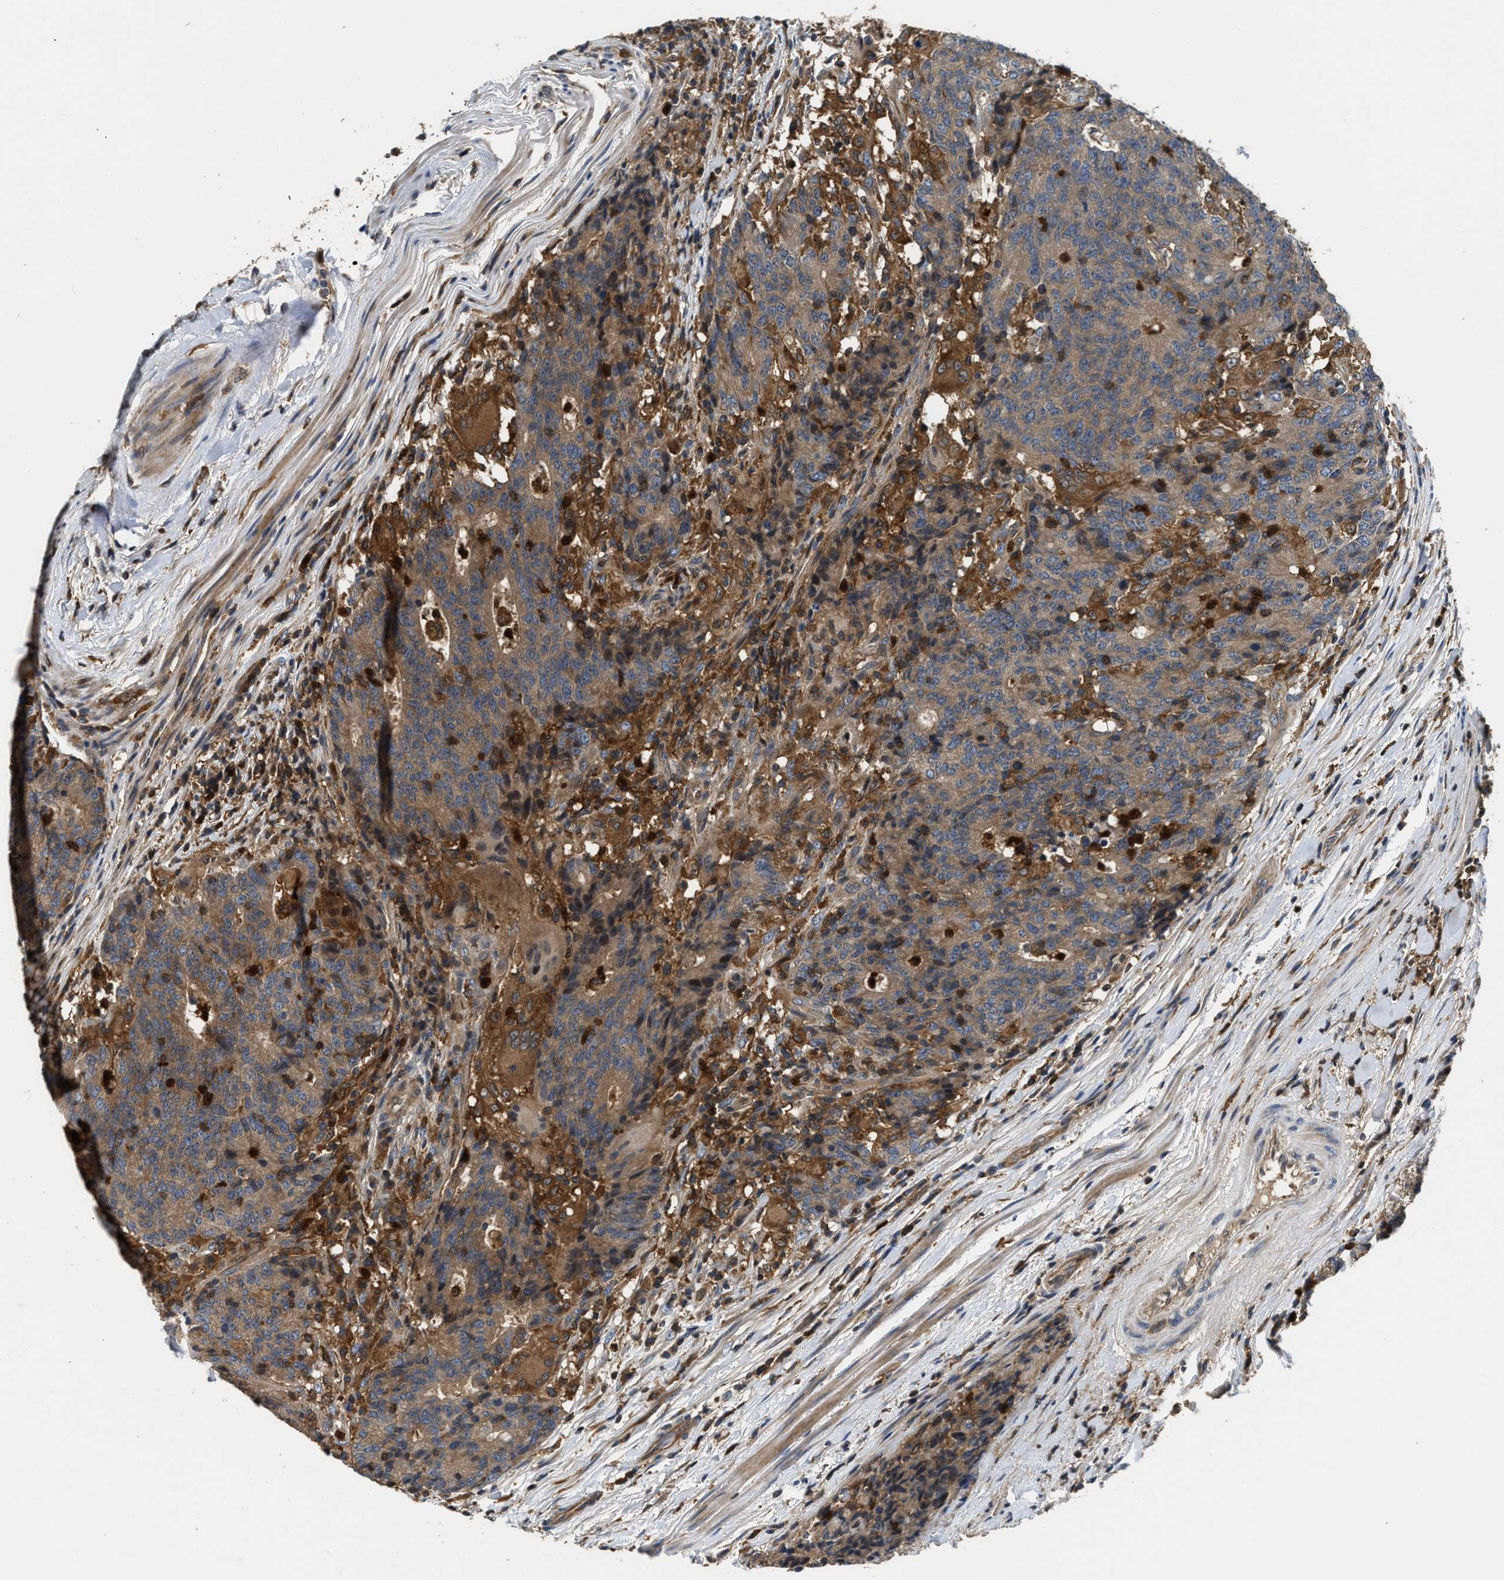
{"staining": {"intensity": "moderate", "quantity": ">75%", "location": "cytoplasmic/membranous"}, "tissue": "colorectal cancer", "cell_type": "Tumor cells", "image_type": "cancer", "snomed": [{"axis": "morphology", "description": "Normal tissue, NOS"}, {"axis": "morphology", "description": "Adenocarcinoma, NOS"}, {"axis": "topography", "description": "Colon"}], "caption": "The micrograph reveals immunohistochemical staining of colorectal cancer (adenocarcinoma). There is moderate cytoplasmic/membranous staining is identified in about >75% of tumor cells. (DAB (3,3'-diaminobenzidine) IHC, brown staining for protein, blue staining for nuclei).", "gene": "OSTF1", "patient": {"sex": "female", "age": 75}}